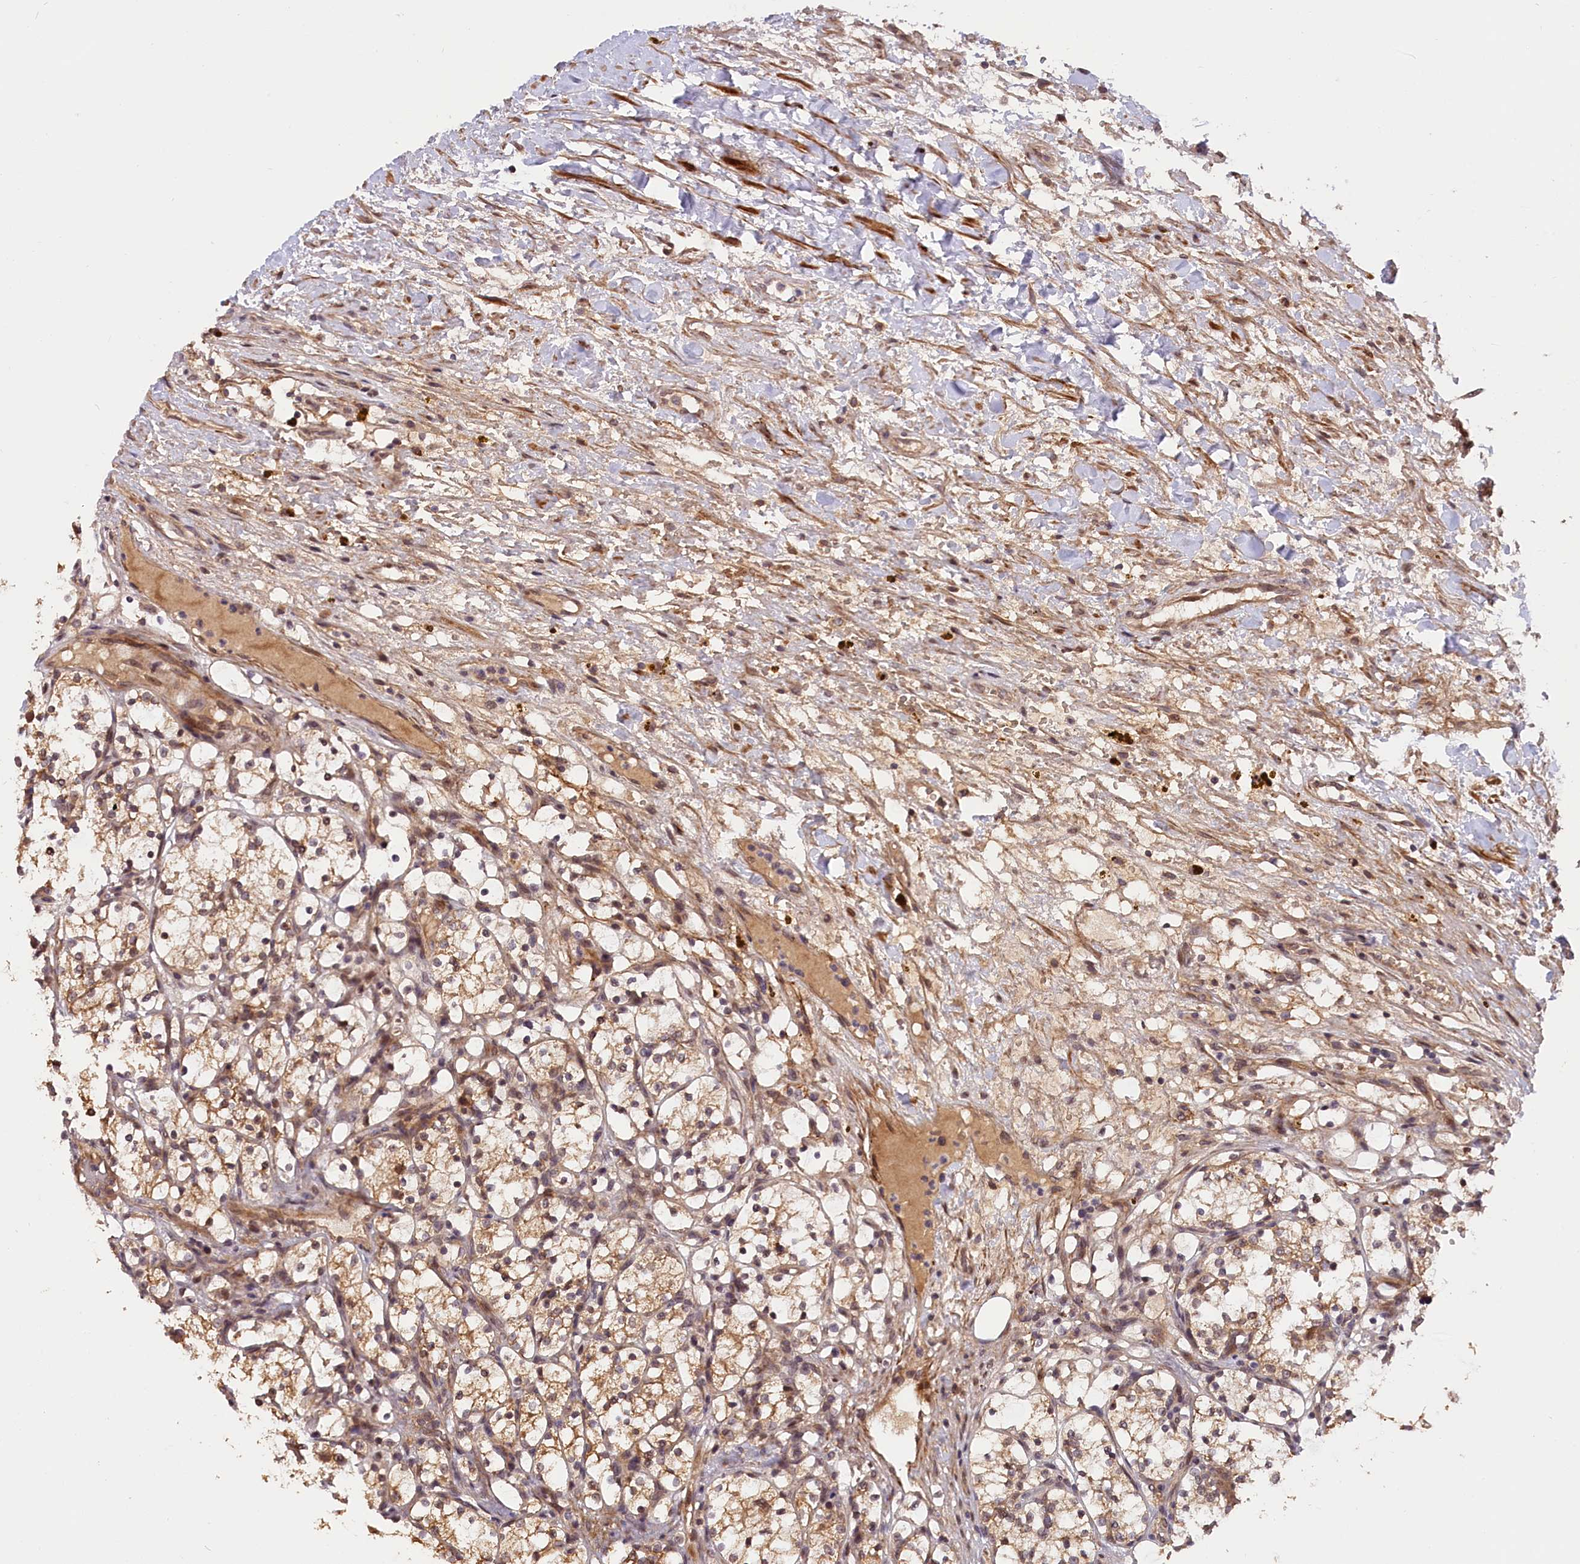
{"staining": {"intensity": "moderate", "quantity": "25%-75%", "location": "cytoplasmic/membranous"}, "tissue": "renal cancer", "cell_type": "Tumor cells", "image_type": "cancer", "snomed": [{"axis": "morphology", "description": "Adenocarcinoma, NOS"}, {"axis": "topography", "description": "Kidney"}], "caption": "Renal cancer tissue reveals moderate cytoplasmic/membranous expression in approximately 25%-75% of tumor cells", "gene": "ZNF480", "patient": {"sex": "female", "age": 69}}